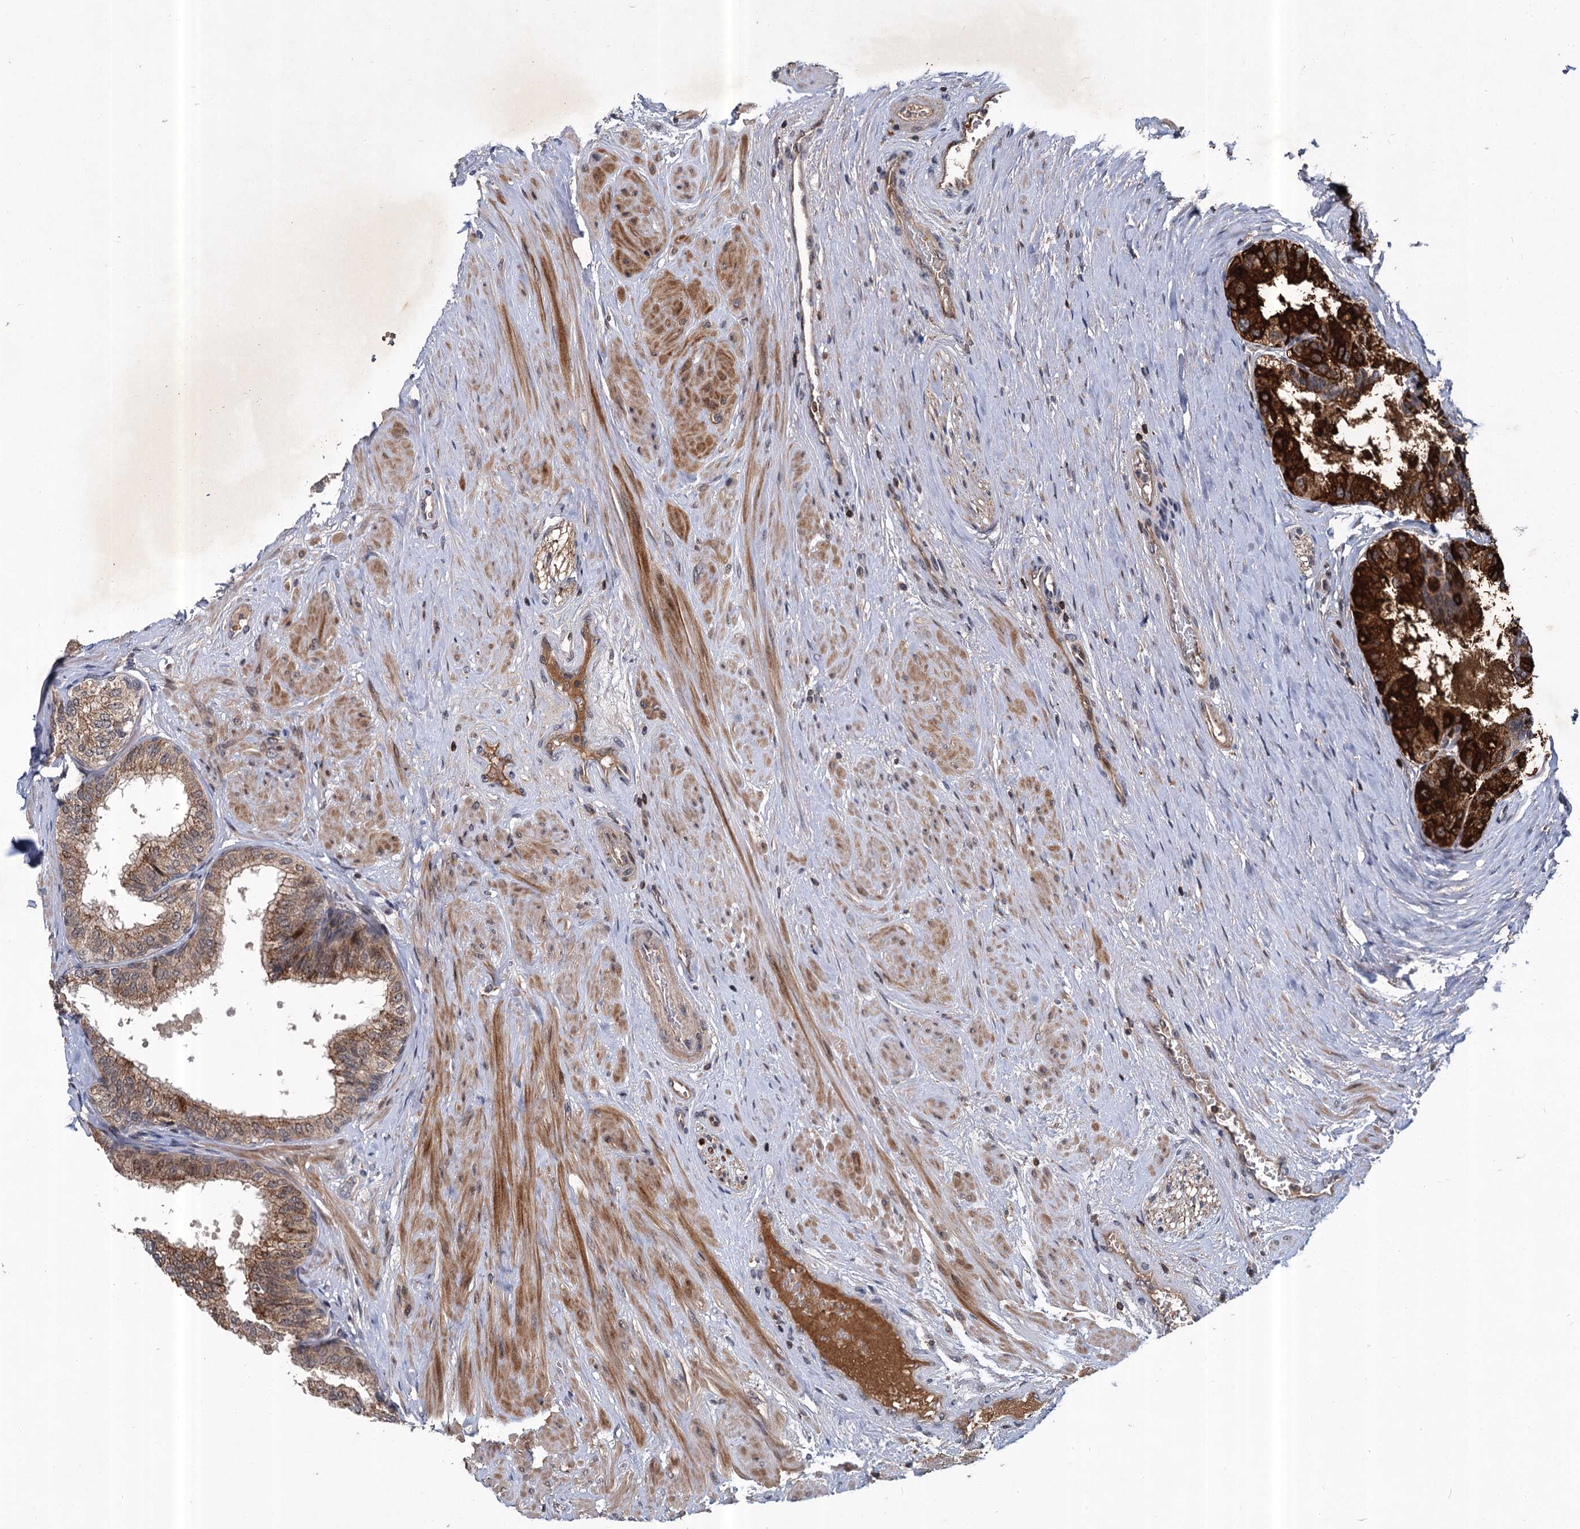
{"staining": {"intensity": "moderate", "quantity": "25%-75%", "location": "cytoplasmic/membranous"}, "tissue": "prostate", "cell_type": "Glandular cells", "image_type": "normal", "snomed": [{"axis": "morphology", "description": "Normal tissue, NOS"}, {"axis": "topography", "description": "Prostate"}], "caption": "Immunohistochemistry (DAB) staining of benign human prostate exhibits moderate cytoplasmic/membranous protein staining in about 25%-75% of glandular cells.", "gene": "ABLIM1", "patient": {"sex": "male", "age": 60}}